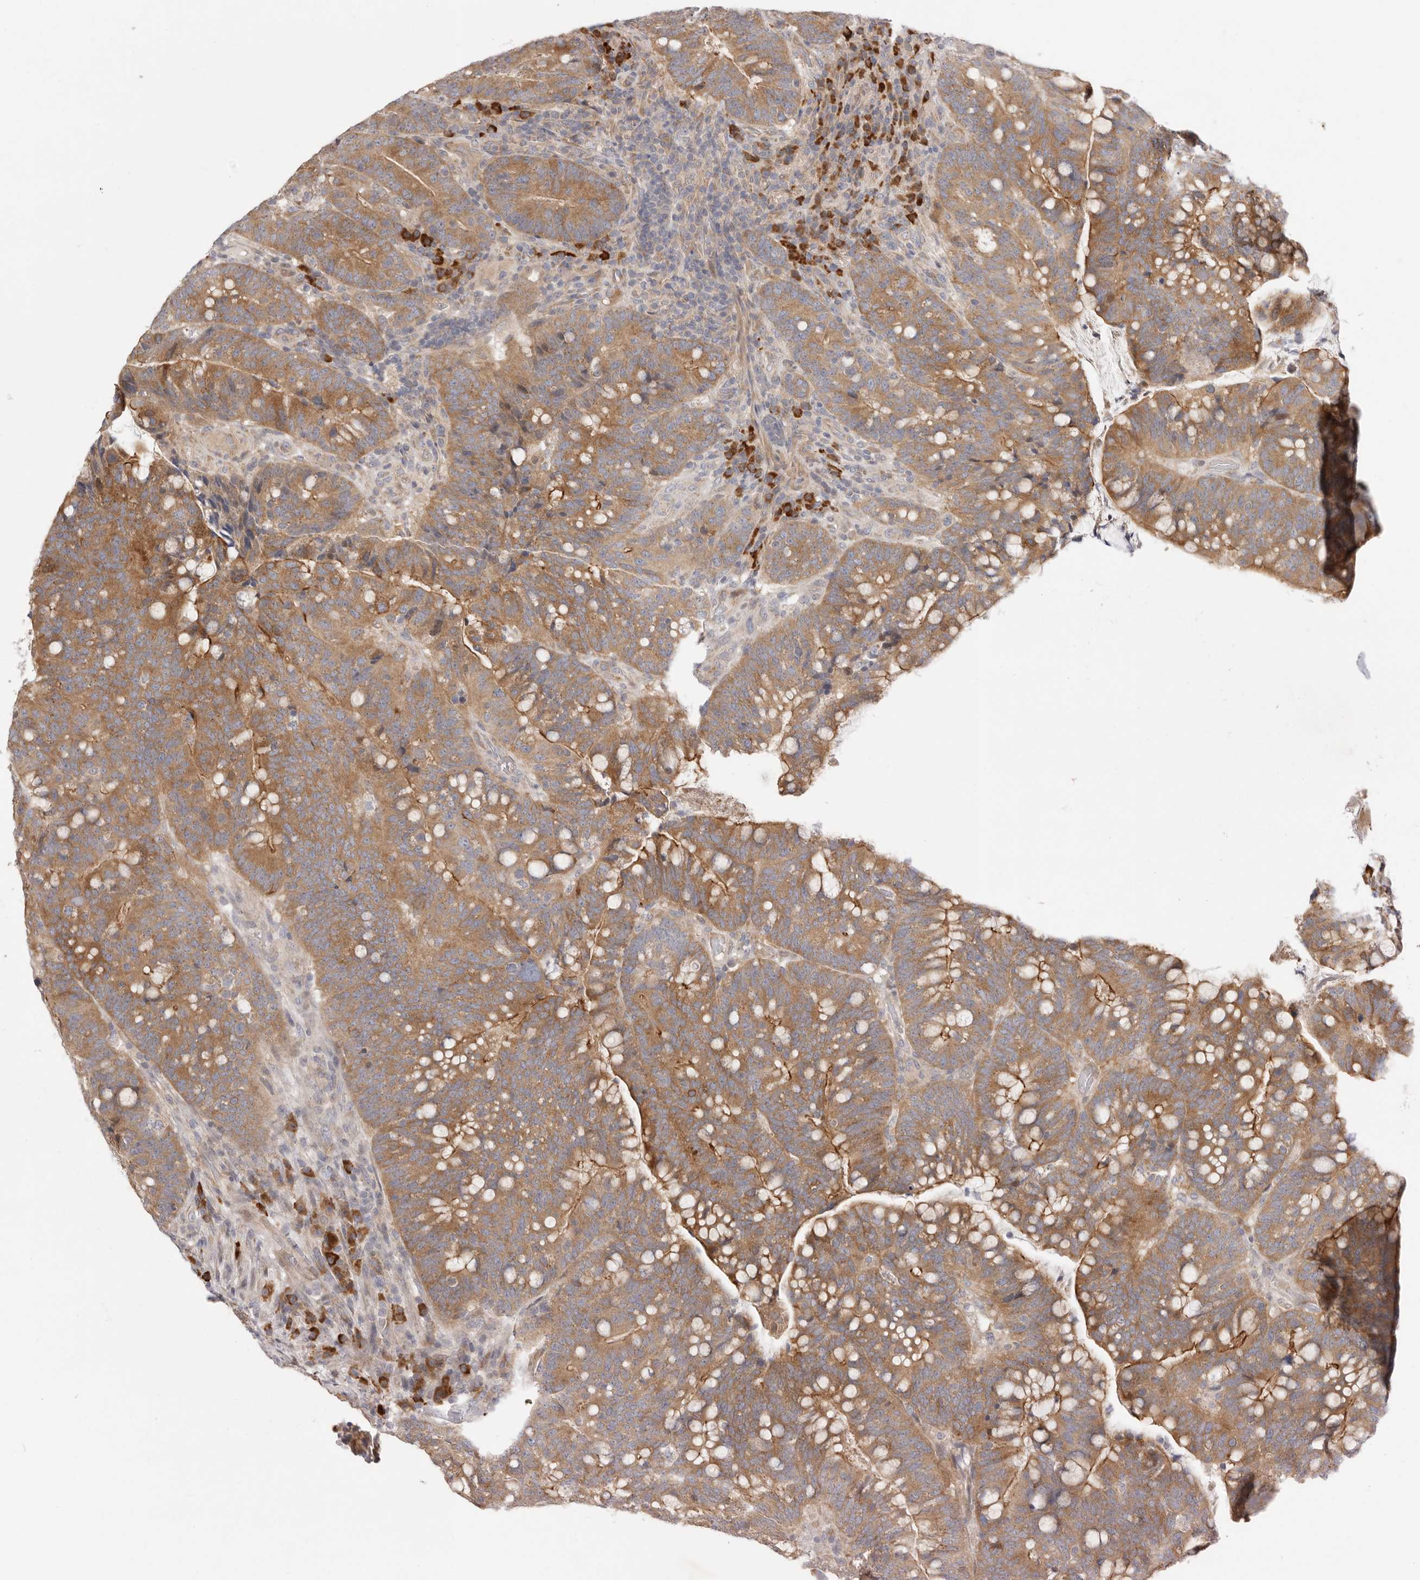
{"staining": {"intensity": "moderate", "quantity": ">75%", "location": "cytoplasmic/membranous"}, "tissue": "colorectal cancer", "cell_type": "Tumor cells", "image_type": "cancer", "snomed": [{"axis": "morphology", "description": "Adenocarcinoma, NOS"}, {"axis": "topography", "description": "Colon"}], "caption": "This micrograph demonstrates immunohistochemistry staining of adenocarcinoma (colorectal), with medium moderate cytoplasmic/membranous staining in about >75% of tumor cells.", "gene": "USH1C", "patient": {"sex": "female", "age": 66}}